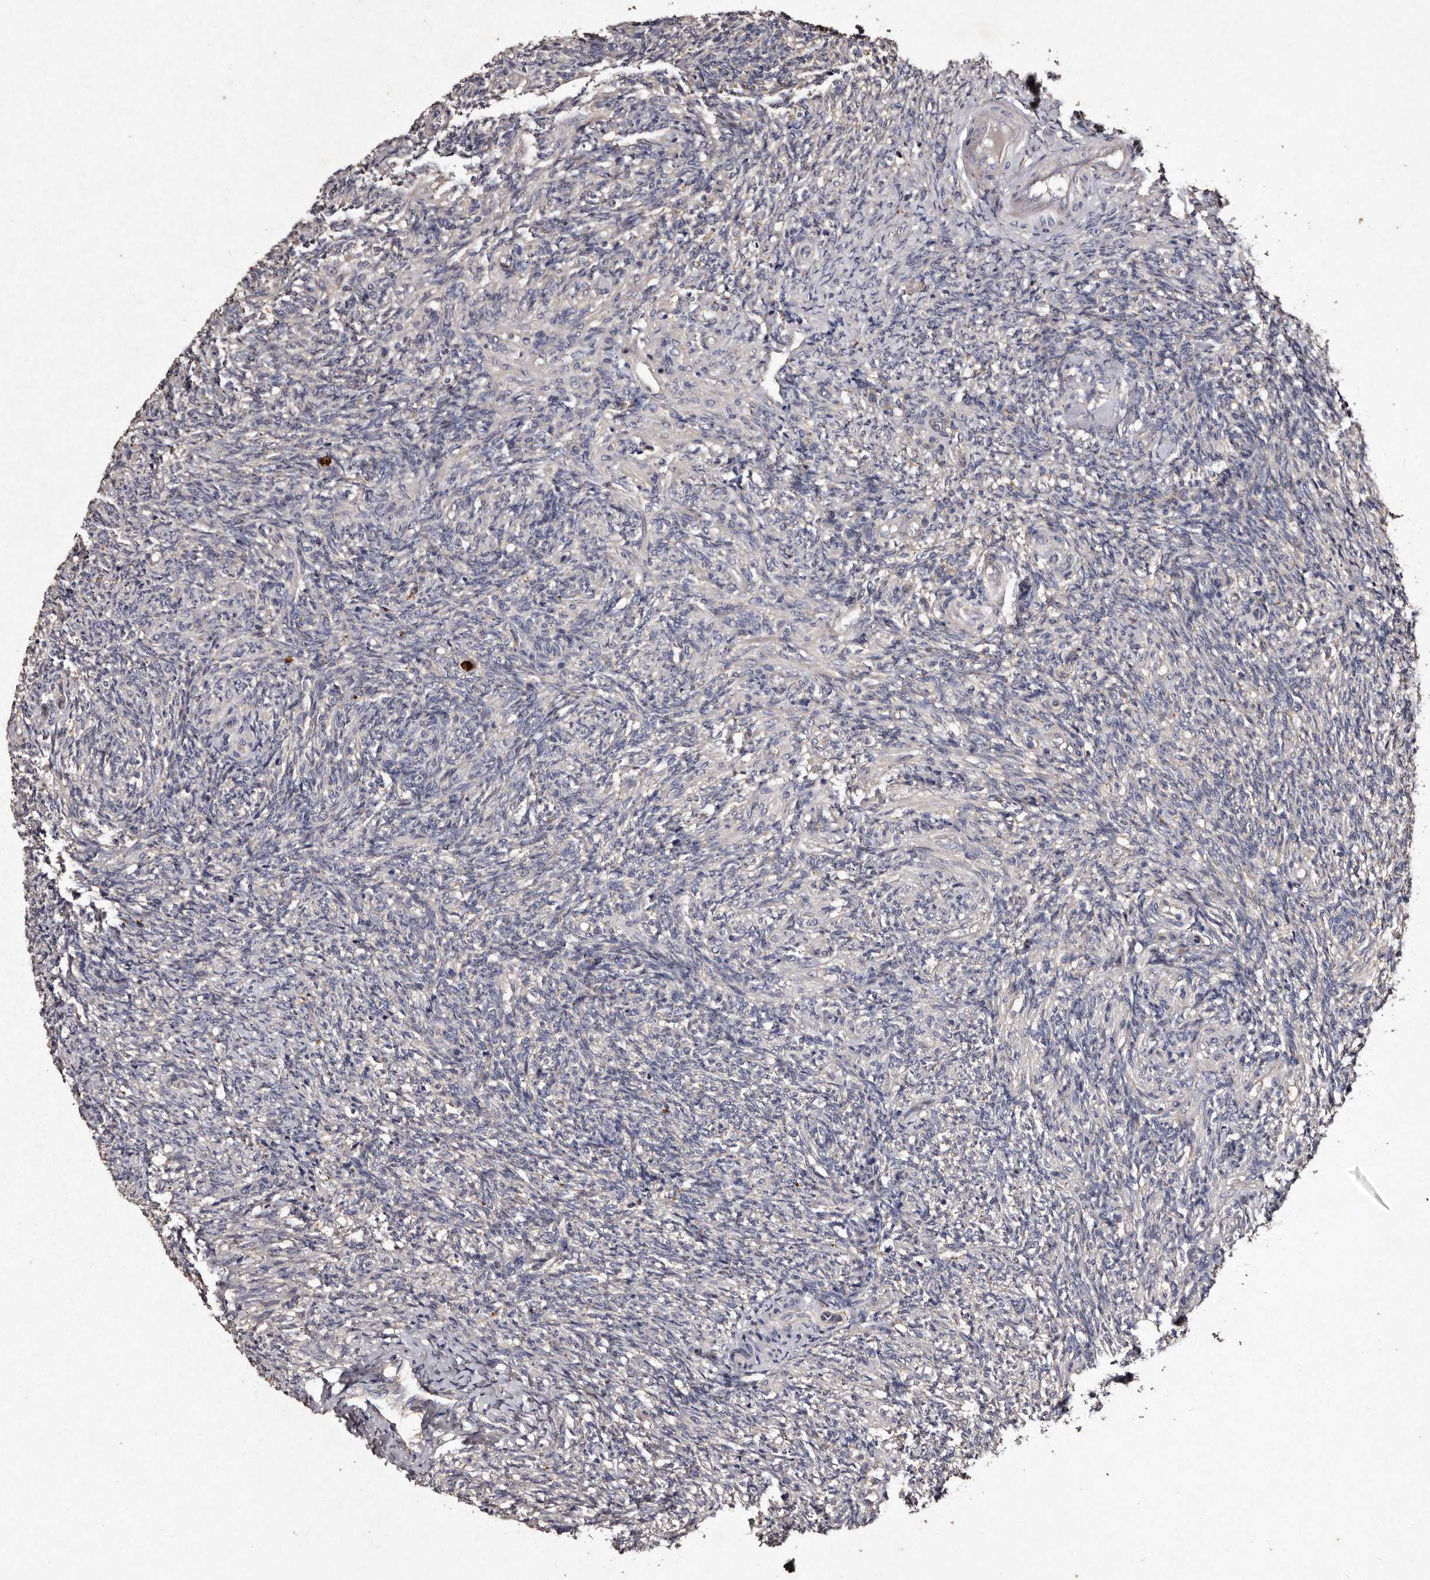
{"staining": {"intensity": "strong", "quantity": ">75%", "location": "cytoplasmic/membranous"}, "tissue": "ovary", "cell_type": "Follicle cells", "image_type": "normal", "snomed": [{"axis": "morphology", "description": "Normal tissue, NOS"}, {"axis": "topography", "description": "Ovary"}], "caption": "A high-resolution image shows IHC staining of benign ovary, which demonstrates strong cytoplasmic/membranous expression in approximately >75% of follicle cells.", "gene": "TFB1M", "patient": {"sex": "female", "age": 41}}